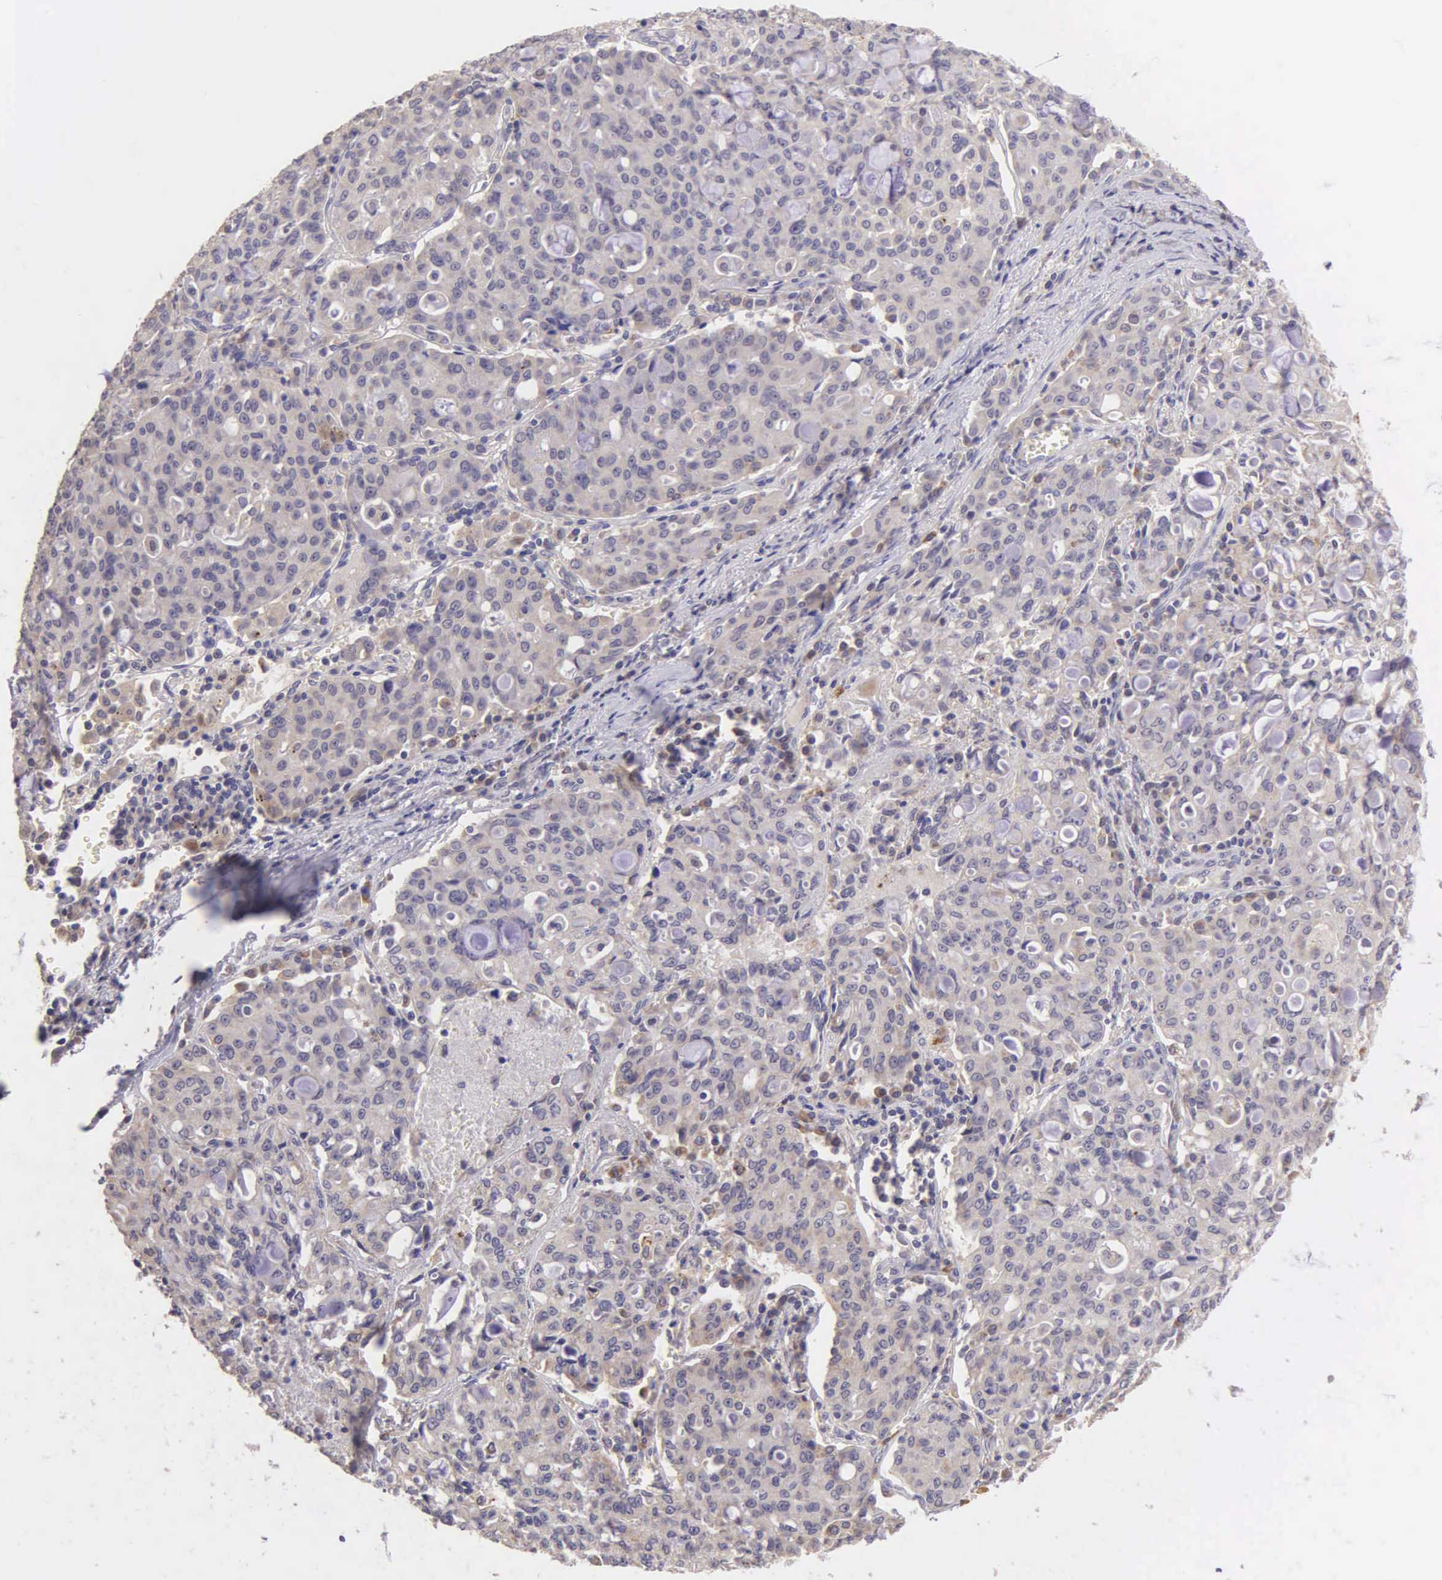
{"staining": {"intensity": "negative", "quantity": "none", "location": "none"}, "tissue": "lung cancer", "cell_type": "Tumor cells", "image_type": "cancer", "snomed": [{"axis": "morphology", "description": "Adenocarcinoma, NOS"}, {"axis": "topography", "description": "Lung"}], "caption": "Lung cancer (adenocarcinoma) stained for a protein using immunohistochemistry reveals no staining tumor cells.", "gene": "ESR1", "patient": {"sex": "female", "age": 44}}